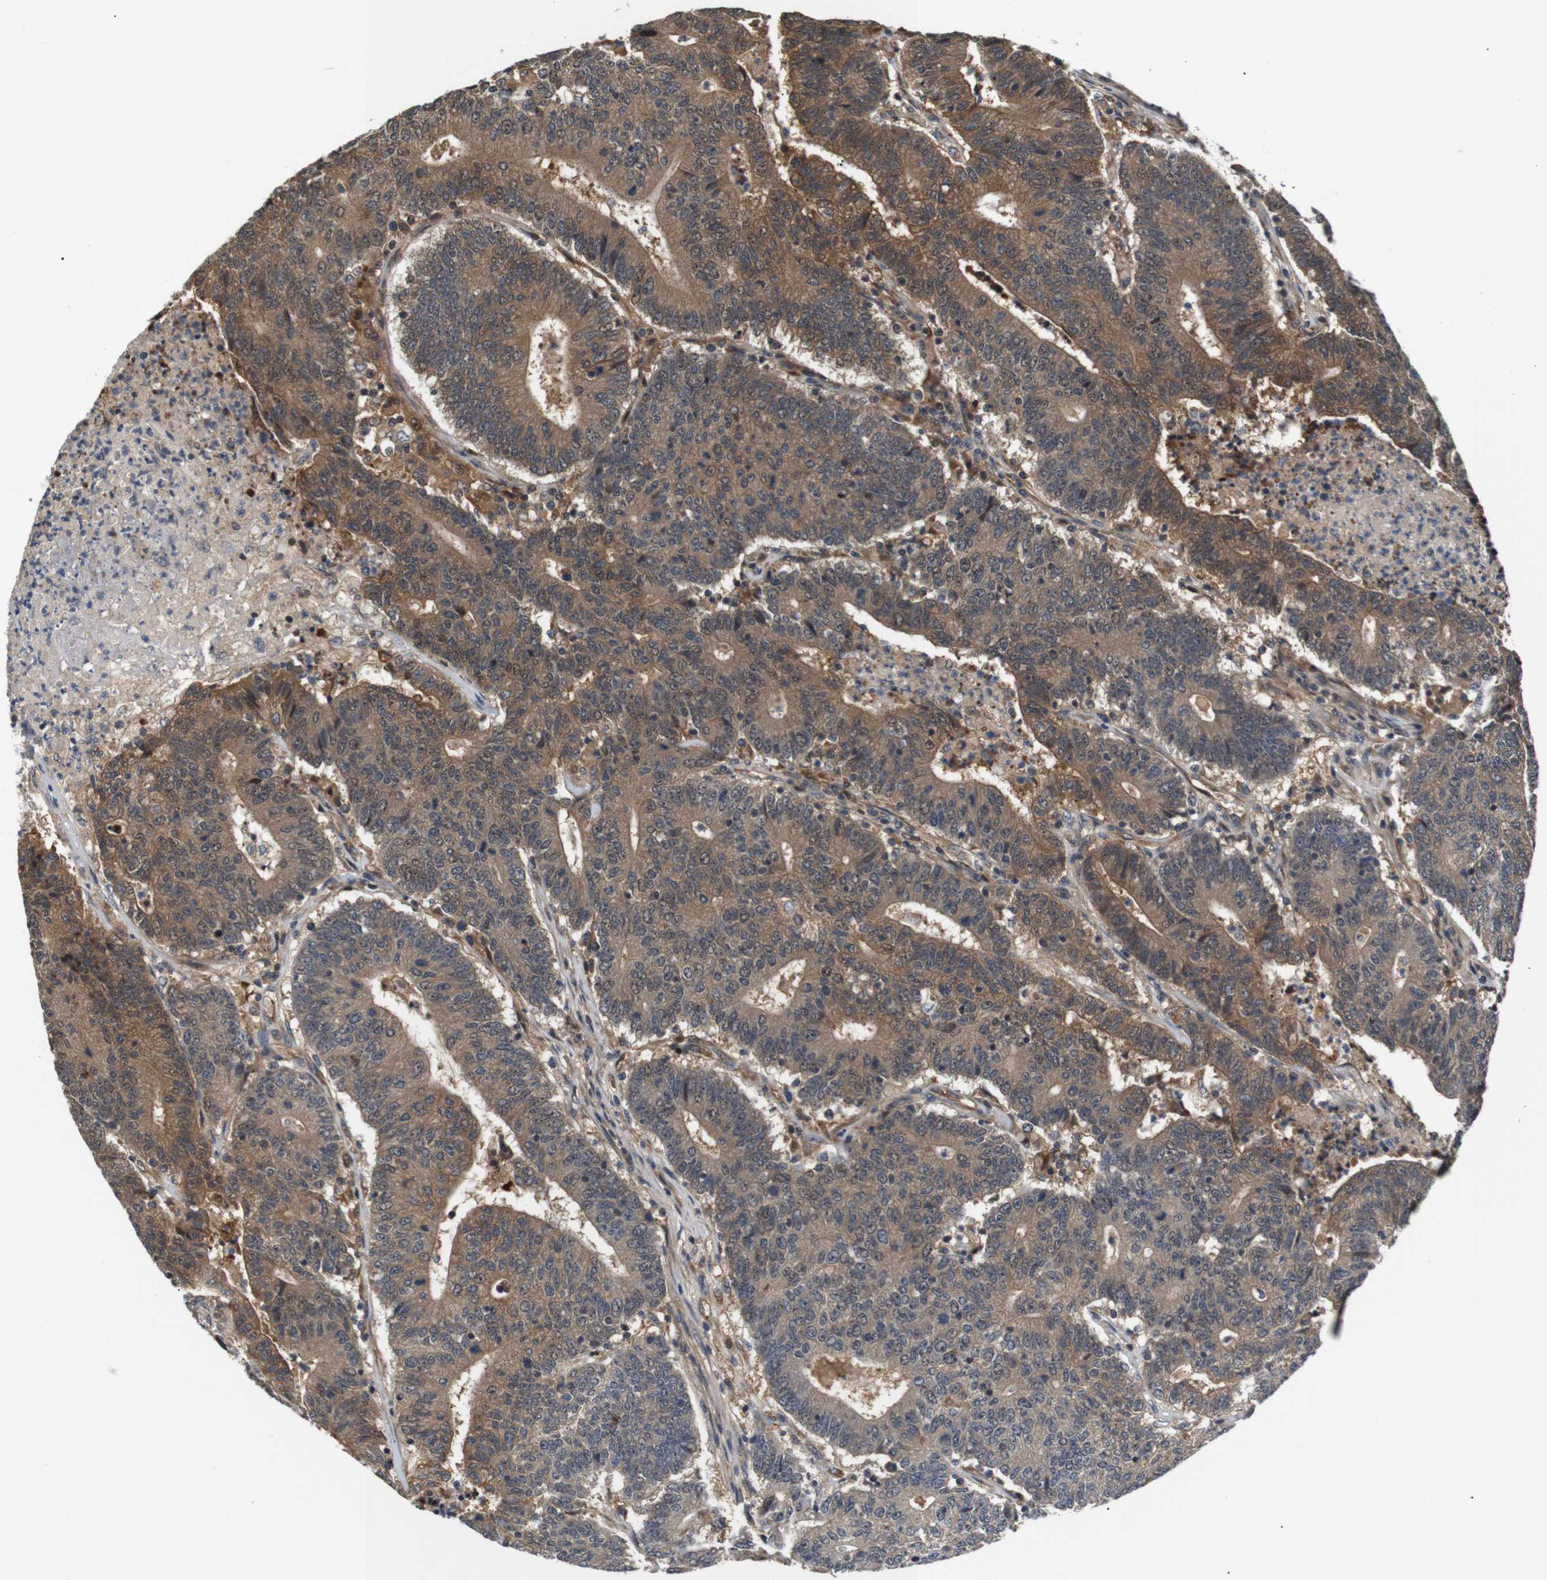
{"staining": {"intensity": "moderate", "quantity": ">75%", "location": "cytoplasmic/membranous"}, "tissue": "colorectal cancer", "cell_type": "Tumor cells", "image_type": "cancer", "snomed": [{"axis": "morphology", "description": "Normal tissue, NOS"}, {"axis": "morphology", "description": "Adenocarcinoma, NOS"}, {"axis": "topography", "description": "Colon"}], "caption": "A high-resolution photomicrograph shows IHC staining of colorectal cancer, which demonstrates moderate cytoplasmic/membranous staining in about >75% of tumor cells.", "gene": "RIPK1", "patient": {"sex": "female", "age": 75}}